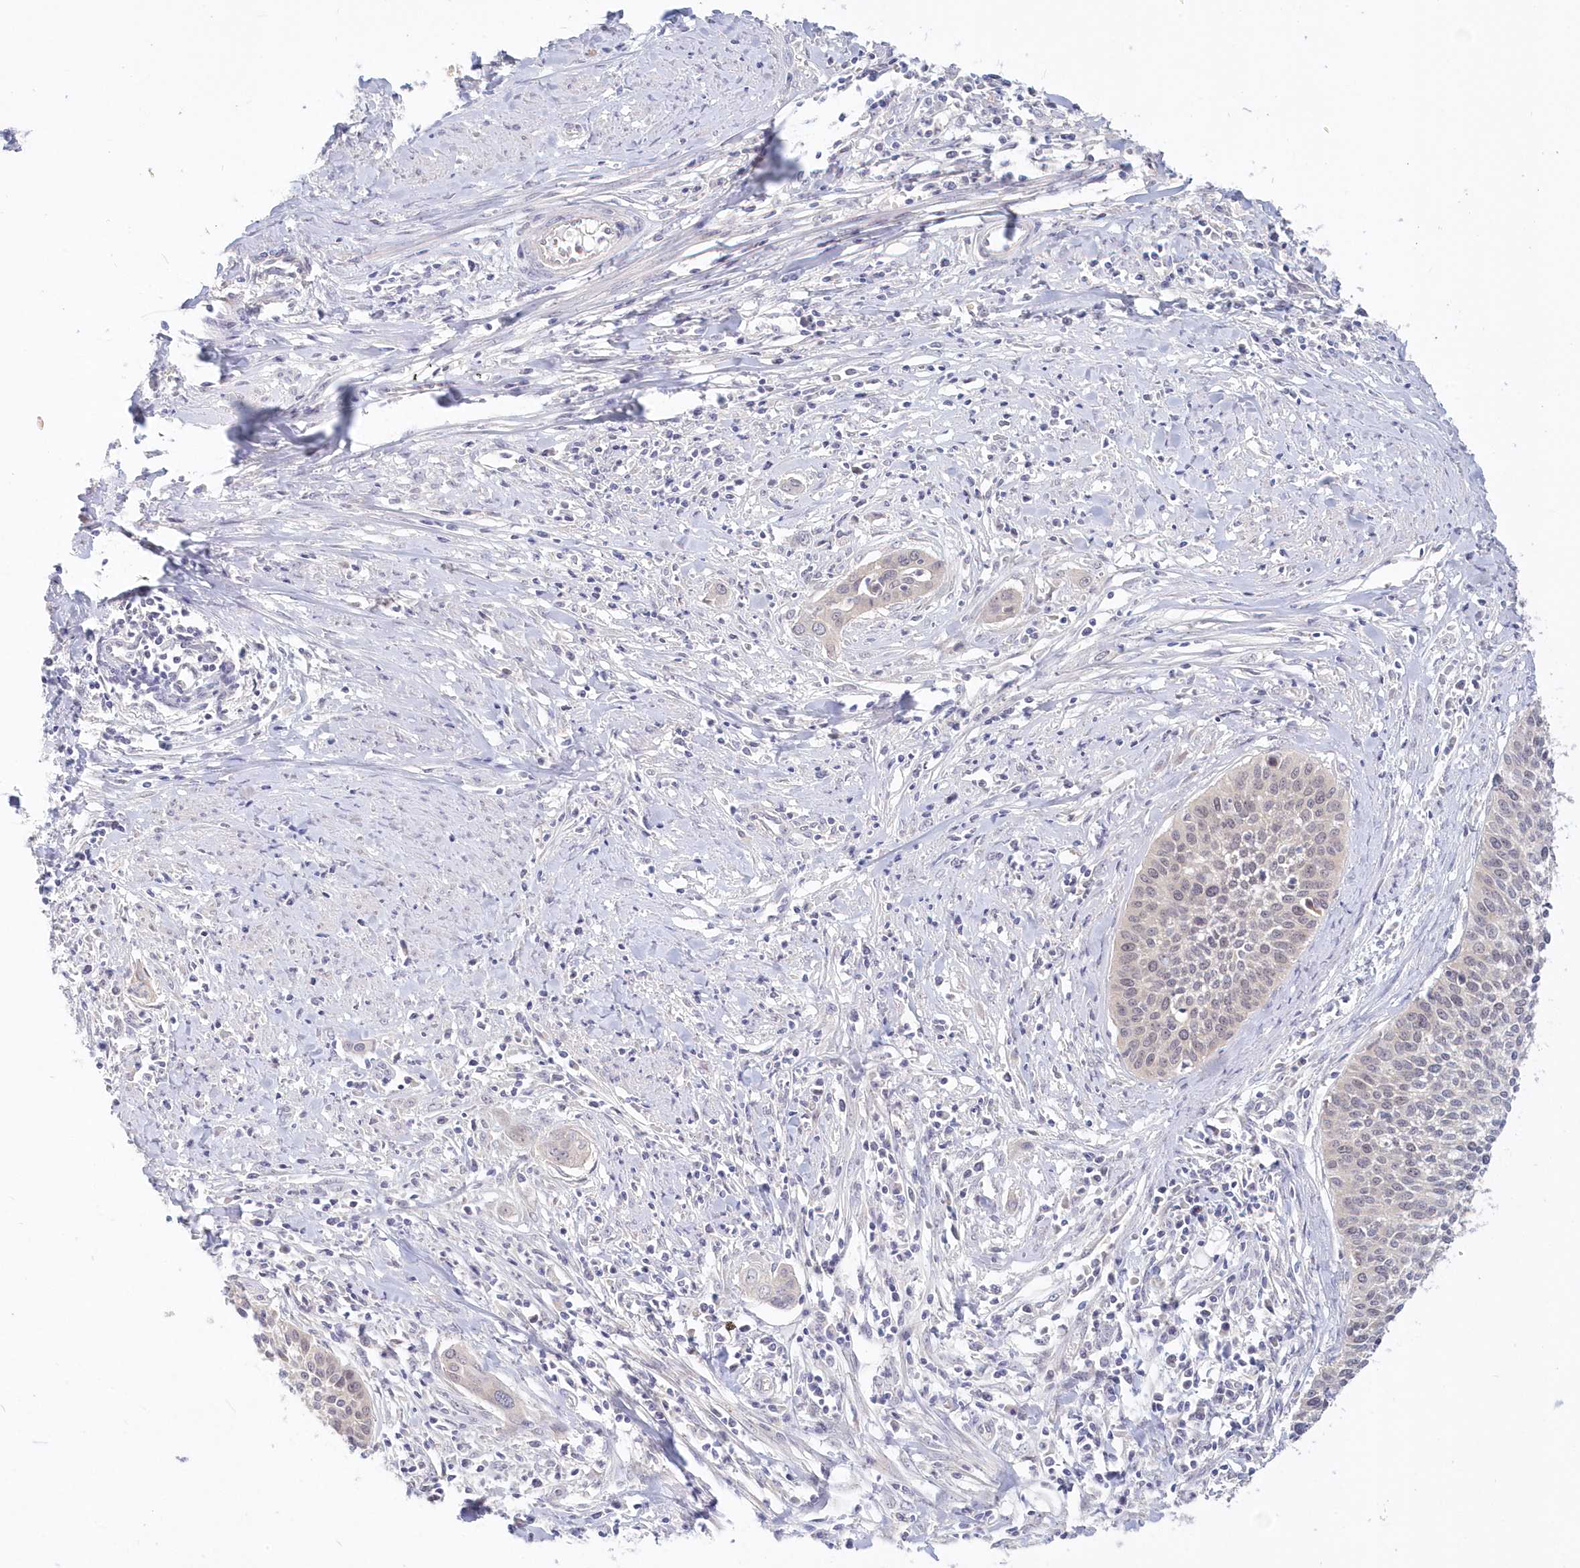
{"staining": {"intensity": "negative", "quantity": "none", "location": "none"}, "tissue": "cervical cancer", "cell_type": "Tumor cells", "image_type": "cancer", "snomed": [{"axis": "morphology", "description": "Squamous cell carcinoma, NOS"}, {"axis": "topography", "description": "Cervix"}], "caption": "High magnification brightfield microscopy of cervical cancer (squamous cell carcinoma) stained with DAB (3,3'-diaminobenzidine) (brown) and counterstained with hematoxylin (blue): tumor cells show no significant staining.", "gene": "KATNA1", "patient": {"sex": "female", "age": 34}}